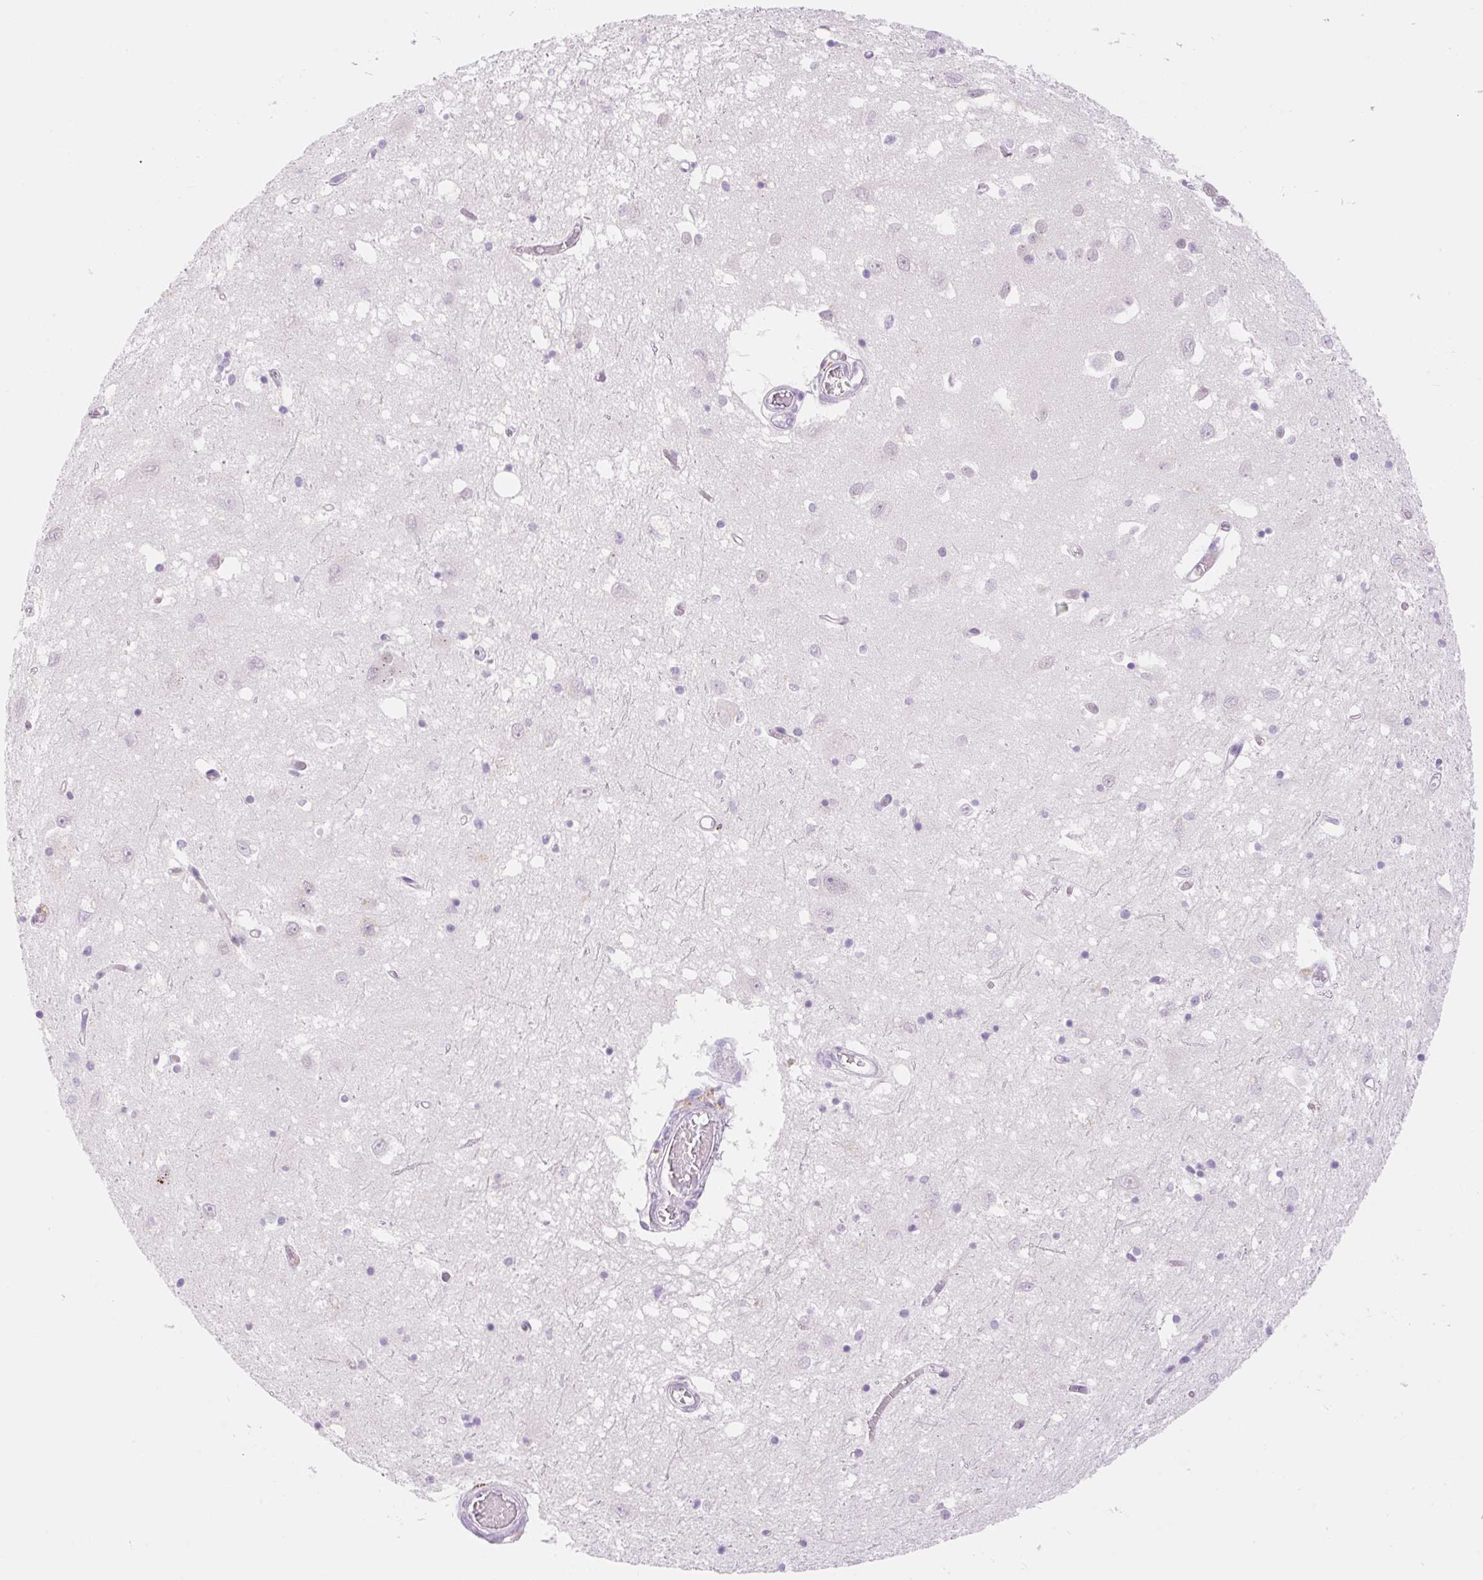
{"staining": {"intensity": "negative", "quantity": "none", "location": "none"}, "tissue": "caudate", "cell_type": "Glial cells", "image_type": "normal", "snomed": [{"axis": "morphology", "description": "Normal tissue, NOS"}, {"axis": "topography", "description": "Lateral ventricle wall"}], "caption": "Micrograph shows no protein staining in glial cells of unremarkable caudate. Brightfield microscopy of immunohistochemistry (IHC) stained with DAB (brown) and hematoxylin (blue), captured at high magnification.", "gene": "SPRYD4", "patient": {"sex": "male", "age": 70}}